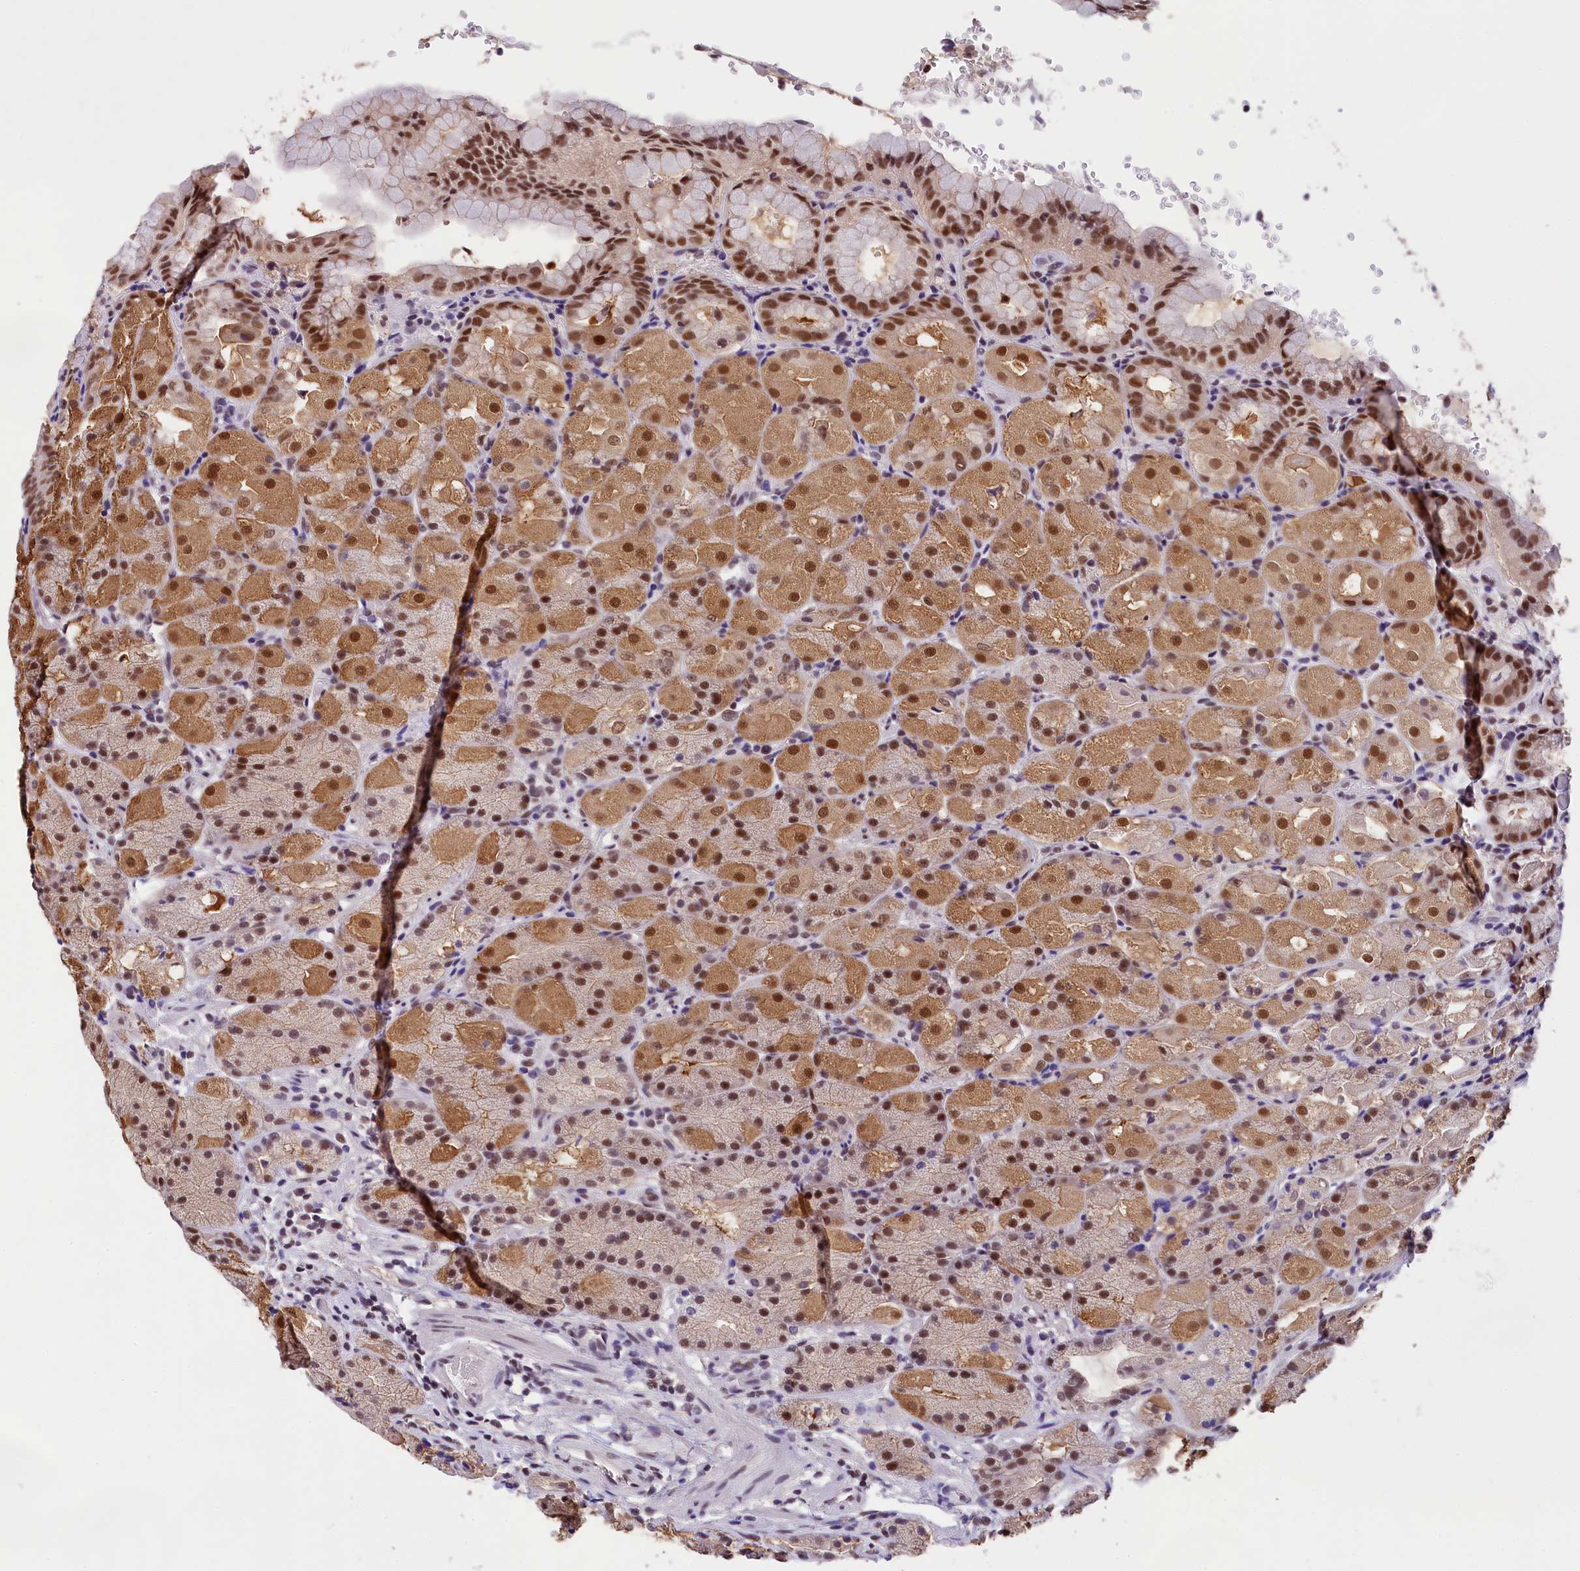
{"staining": {"intensity": "moderate", "quantity": ">75%", "location": "cytoplasmic/membranous,nuclear"}, "tissue": "stomach", "cell_type": "Glandular cells", "image_type": "normal", "snomed": [{"axis": "morphology", "description": "Normal tissue, NOS"}, {"axis": "topography", "description": "Stomach, upper"}, {"axis": "topography", "description": "Stomach, lower"}], "caption": "Stomach stained with a brown dye demonstrates moderate cytoplasmic/membranous,nuclear positive expression in approximately >75% of glandular cells.", "gene": "ZC3H4", "patient": {"sex": "male", "age": 62}}